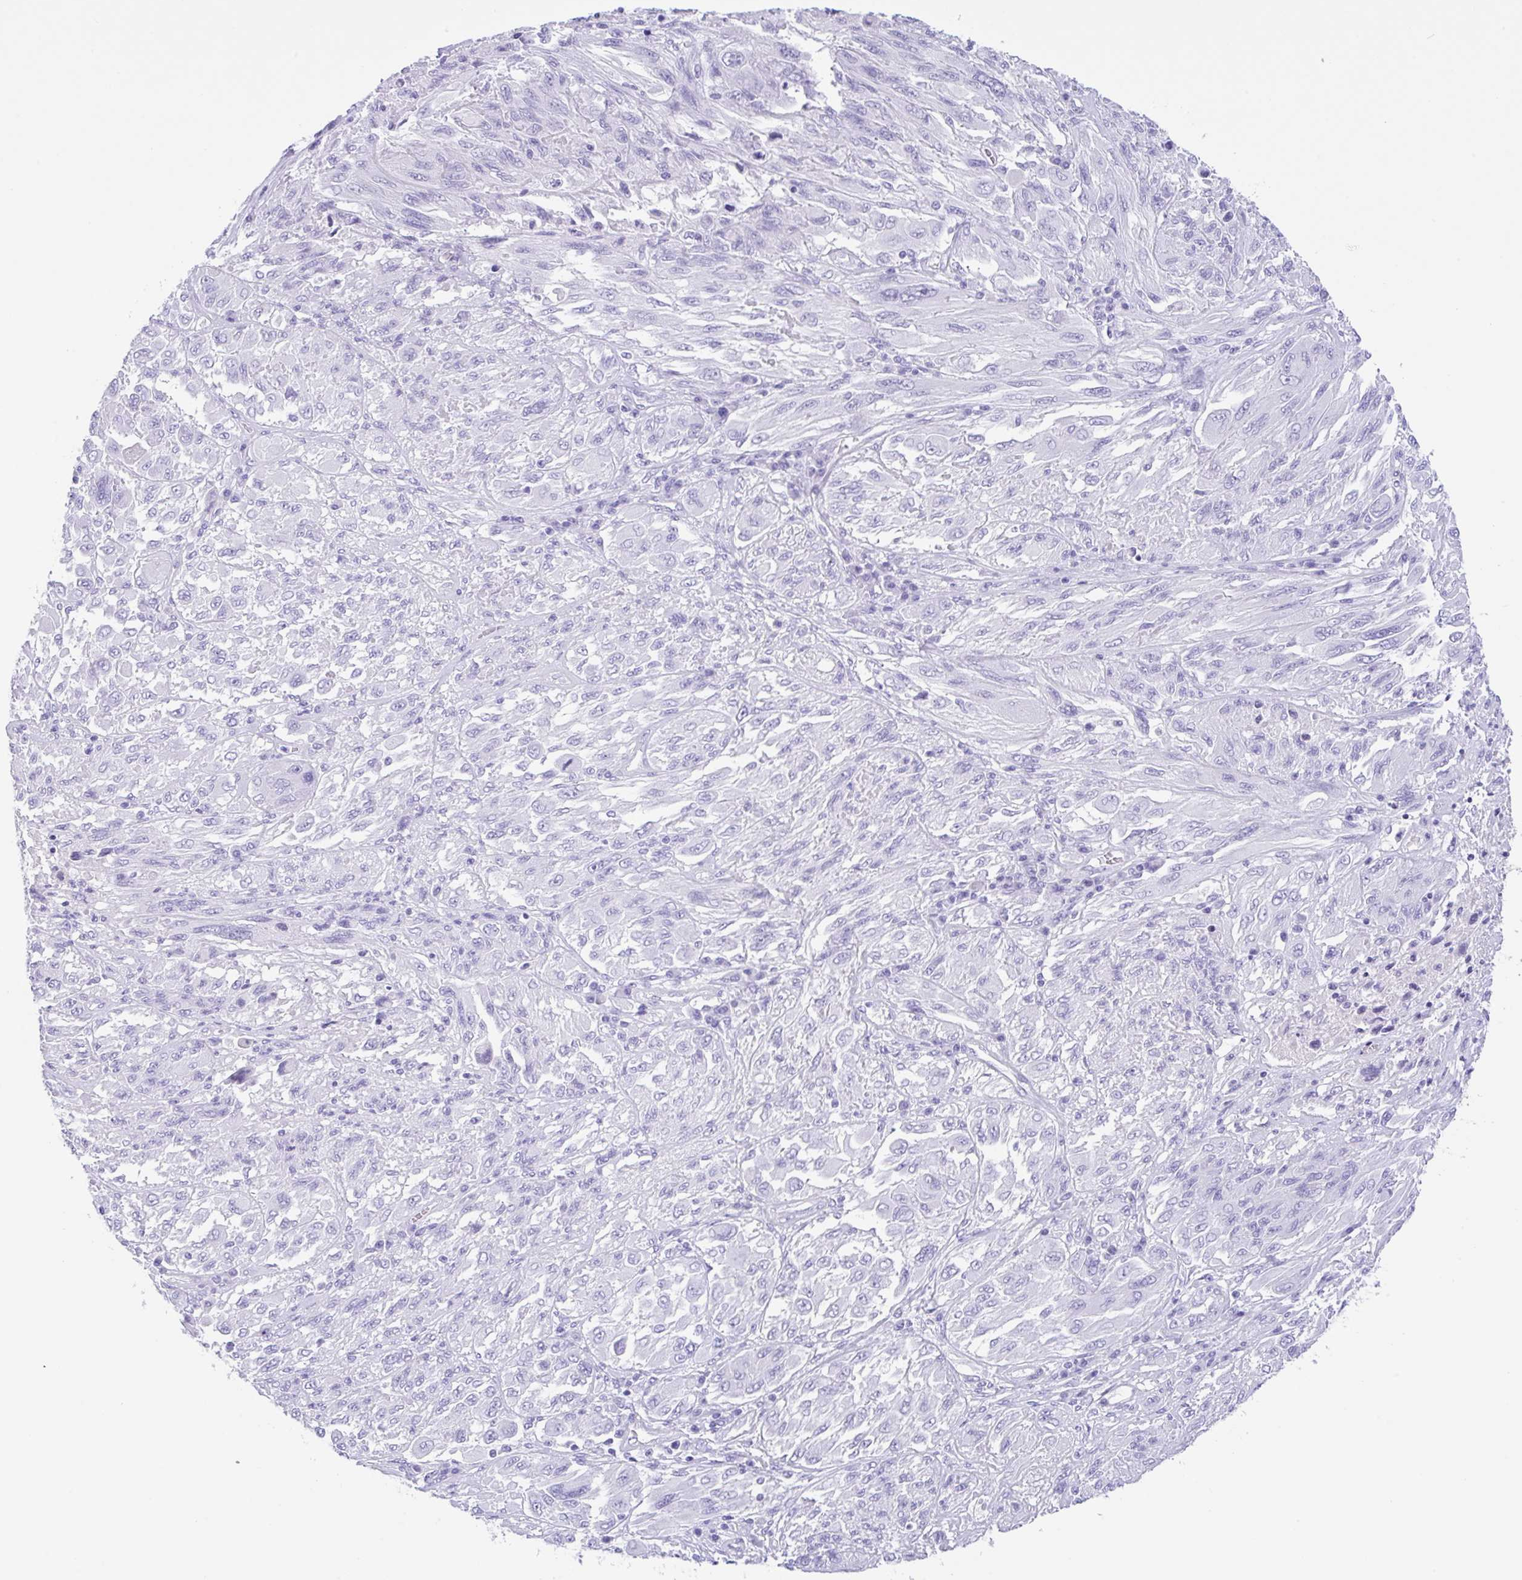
{"staining": {"intensity": "negative", "quantity": "none", "location": "none"}, "tissue": "melanoma", "cell_type": "Tumor cells", "image_type": "cancer", "snomed": [{"axis": "morphology", "description": "Malignant melanoma, NOS"}, {"axis": "topography", "description": "Skin"}], "caption": "Tumor cells are negative for brown protein staining in melanoma. (Immunohistochemistry (ihc), brightfield microscopy, high magnification).", "gene": "CPA1", "patient": {"sex": "female", "age": 91}}